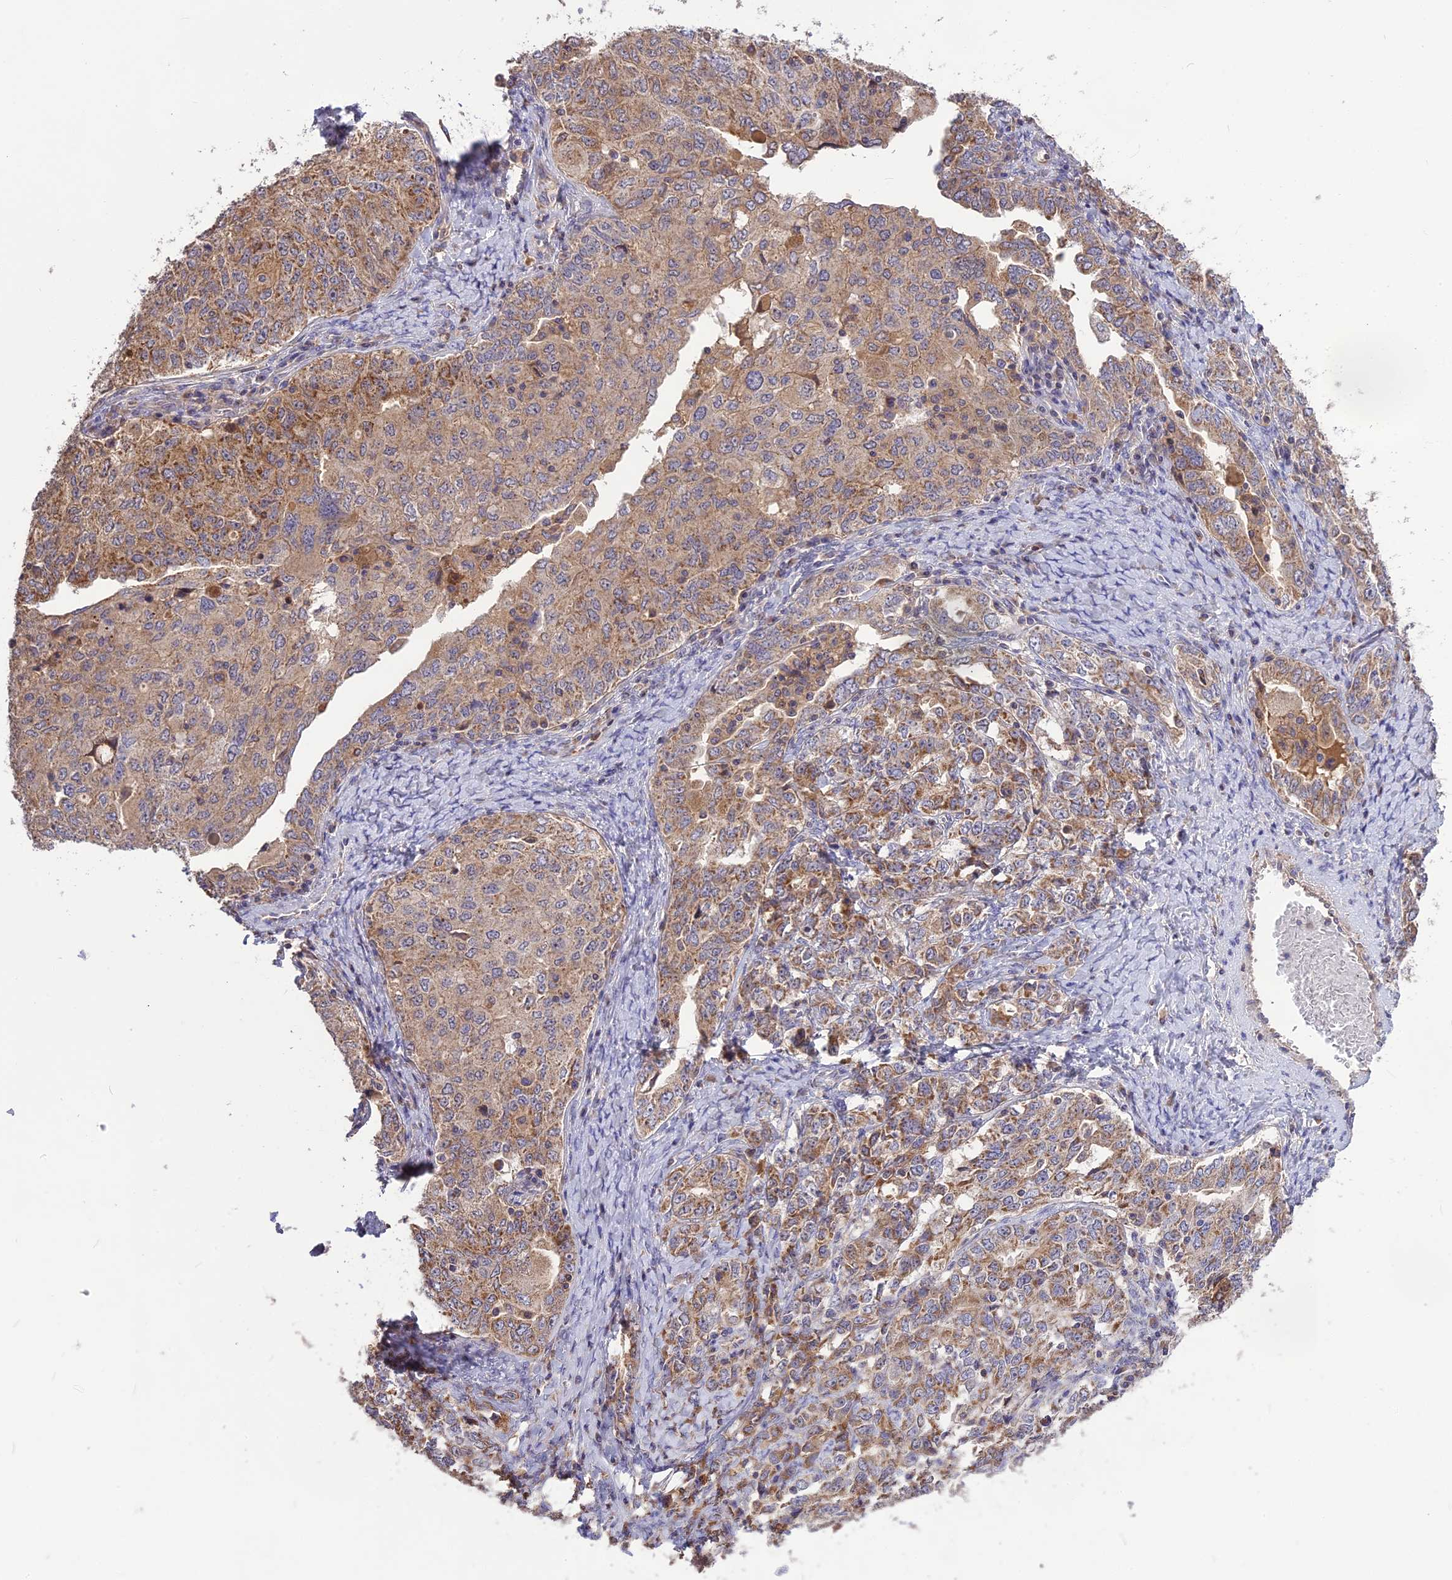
{"staining": {"intensity": "moderate", "quantity": "25%-75%", "location": "cytoplasmic/membranous"}, "tissue": "ovarian cancer", "cell_type": "Tumor cells", "image_type": "cancer", "snomed": [{"axis": "morphology", "description": "Carcinoma, endometroid"}, {"axis": "topography", "description": "Ovary"}], "caption": "The image demonstrates a brown stain indicating the presence of a protein in the cytoplasmic/membranous of tumor cells in ovarian cancer.", "gene": "NUDT8", "patient": {"sex": "female", "age": 62}}